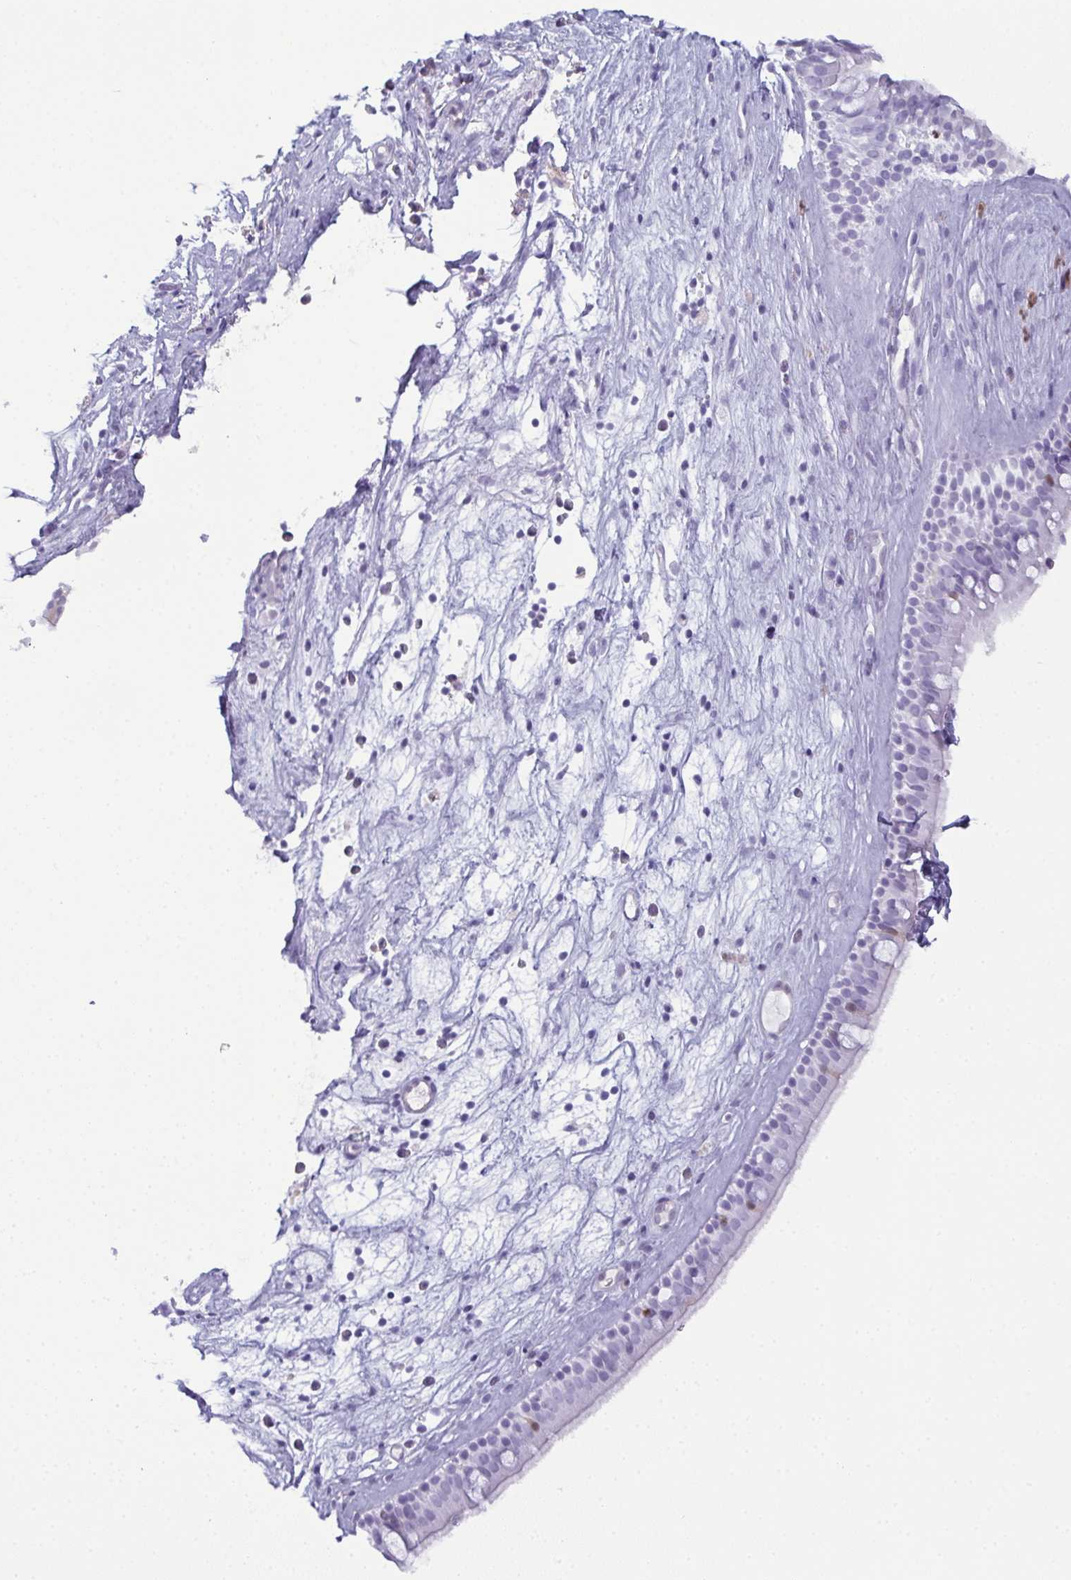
{"staining": {"intensity": "negative", "quantity": "none", "location": "none"}, "tissue": "nasopharynx", "cell_type": "Respiratory epithelial cells", "image_type": "normal", "snomed": [{"axis": "morphology", "description": "Normal tissue, NOS"}, {"axis": "topography", "description": "Nasopharynx"}], "caption": "A high-resolution image shows immunohistochemistry staining of unremarkable nasopharynx, which demonstrates no significant expression in respiratory epithelial cells.", "gene": "CDA", "patient": {"sex": "male", "age": 68}}